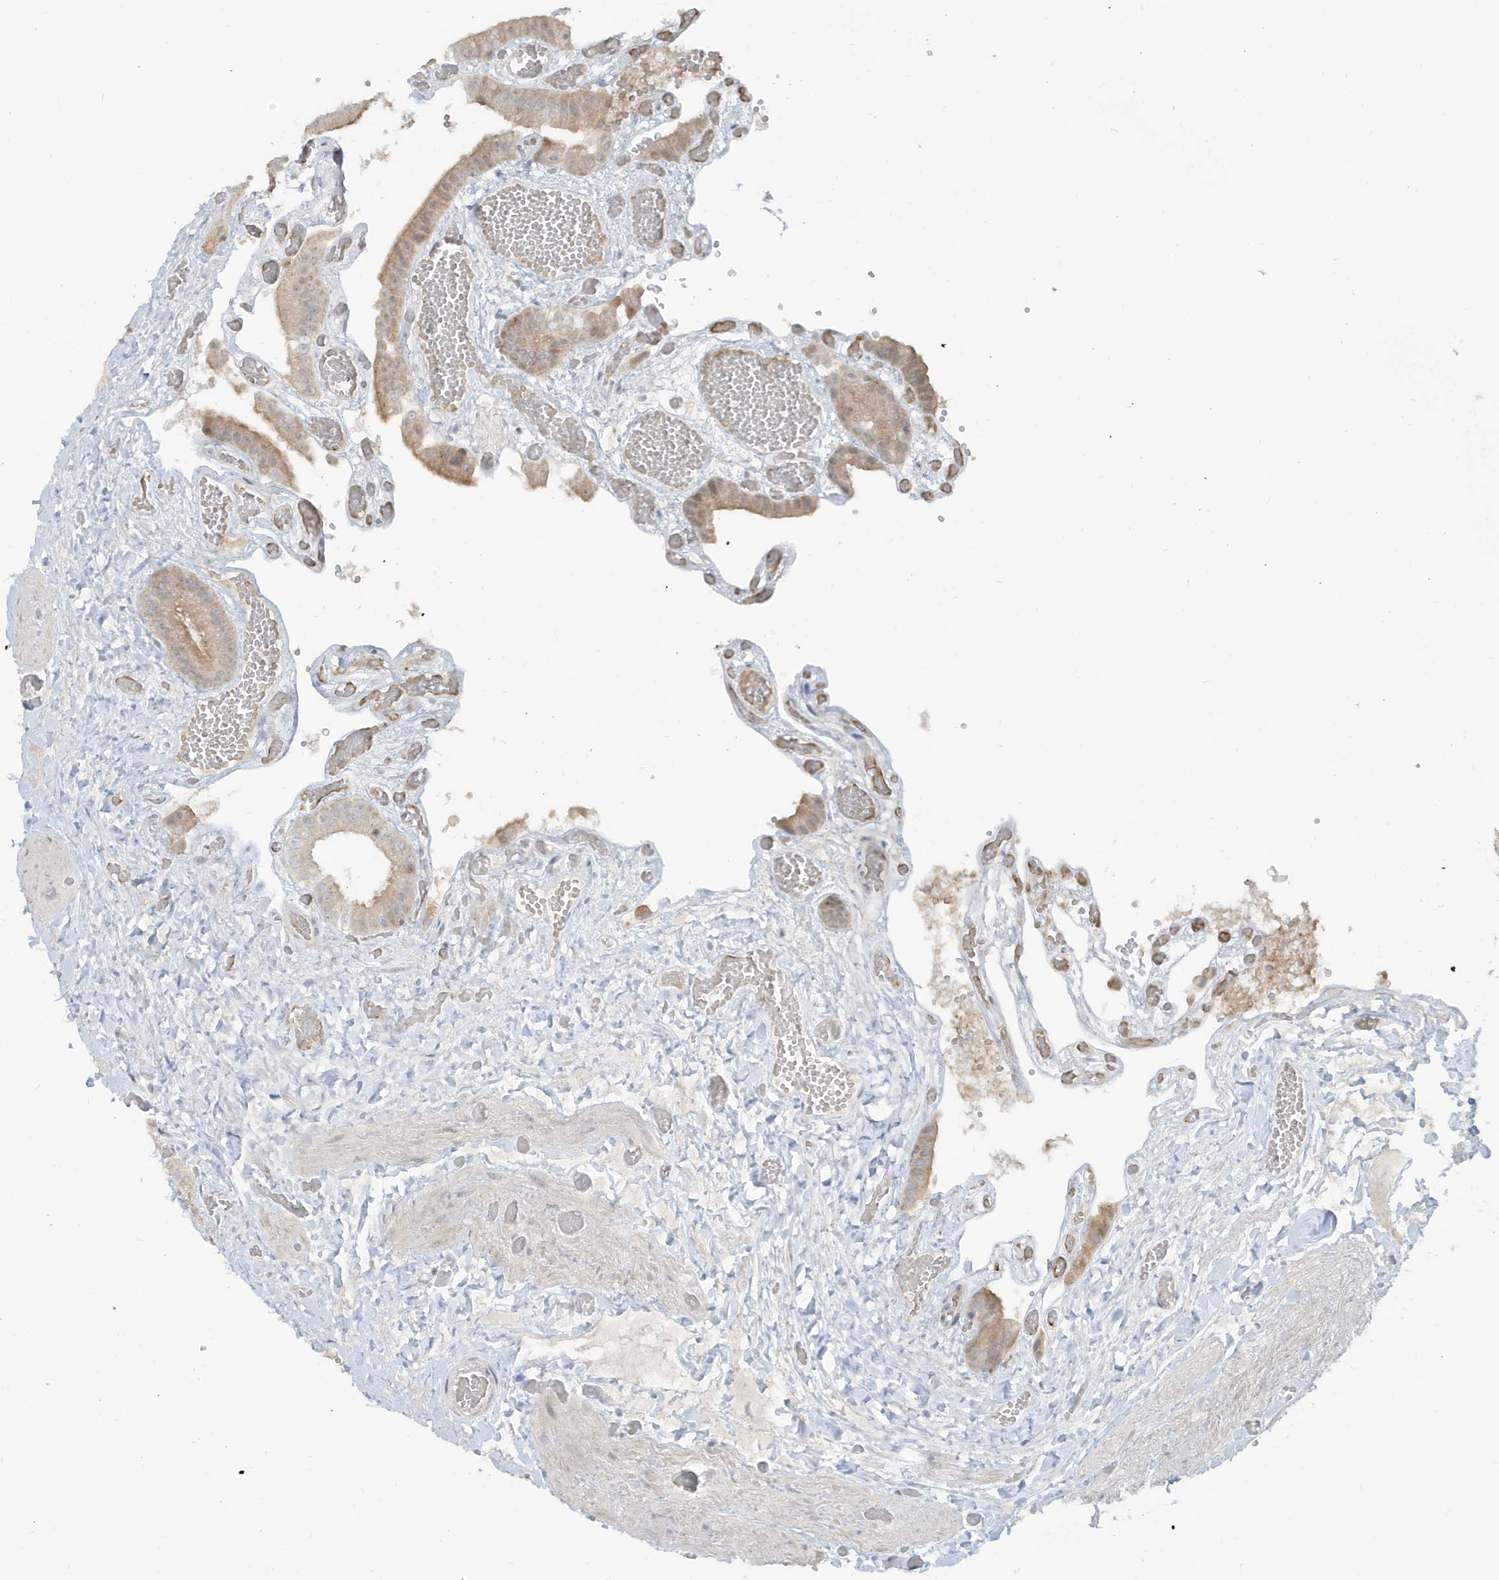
{"staining": {"intensity": "weak", "quantity": "25%-75%", "location": "cytoplasmic/membranous"}, "tissue": "gallbladder", "cell_type": "Glandular cells", "image_type": "normal", "snomed": [{"axis": "morphology", "description": "Normal tissue, NOS"}, {"axis": "topography", "description": "Gallbladder"}], "caption": "A micrograph of human gallbladder stained for a protein exhibits weak cytoplasmic/membranous brown staining in glandular cells.", "gene": "PRRT3", "patient": {"sex": "female", "age": 64}}